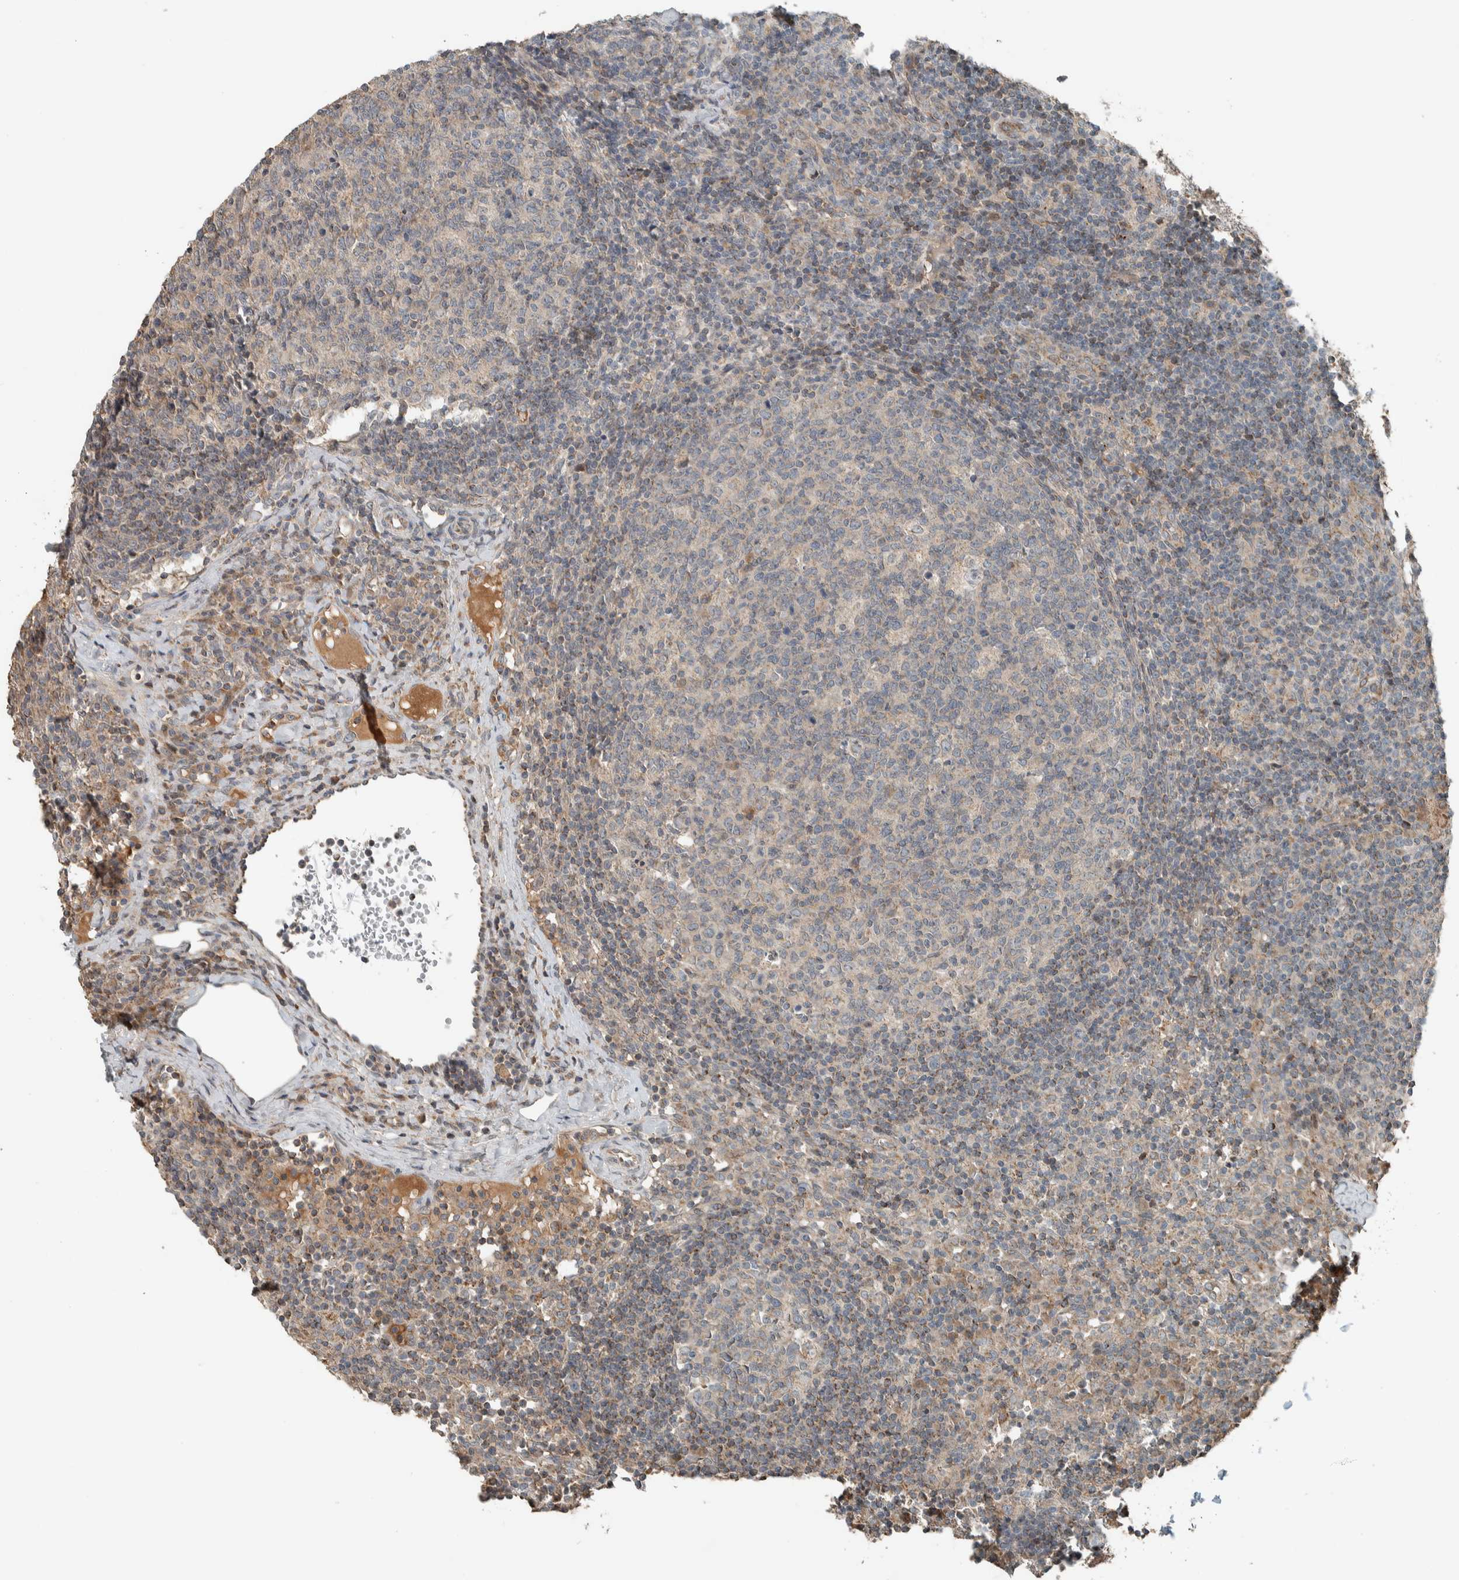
{"staining": {"intensity": "weak", "quantity": "<25%", "location": "cytoplasmic/membranous"}, "tissue": "lymph node", "cell_type": "Germinal center cells", "image_type": "normal", "snomed": [{"axis": "morphology", "description": "Normal tissue, NOS"}, {"axis": "morphology", "description": "Inflammation, NOS"}, {"axis": "topography", "description": "Lymph node"}], "caption": "DAB immunohistochemical staining of normal lymph node displays no significant staining in germinal center cells. (Immunohistochemistry (ihc), brightfield microscopy, high magnification).", "gene": "NBR1", "patient": {"sex": "male", "age": 55}}